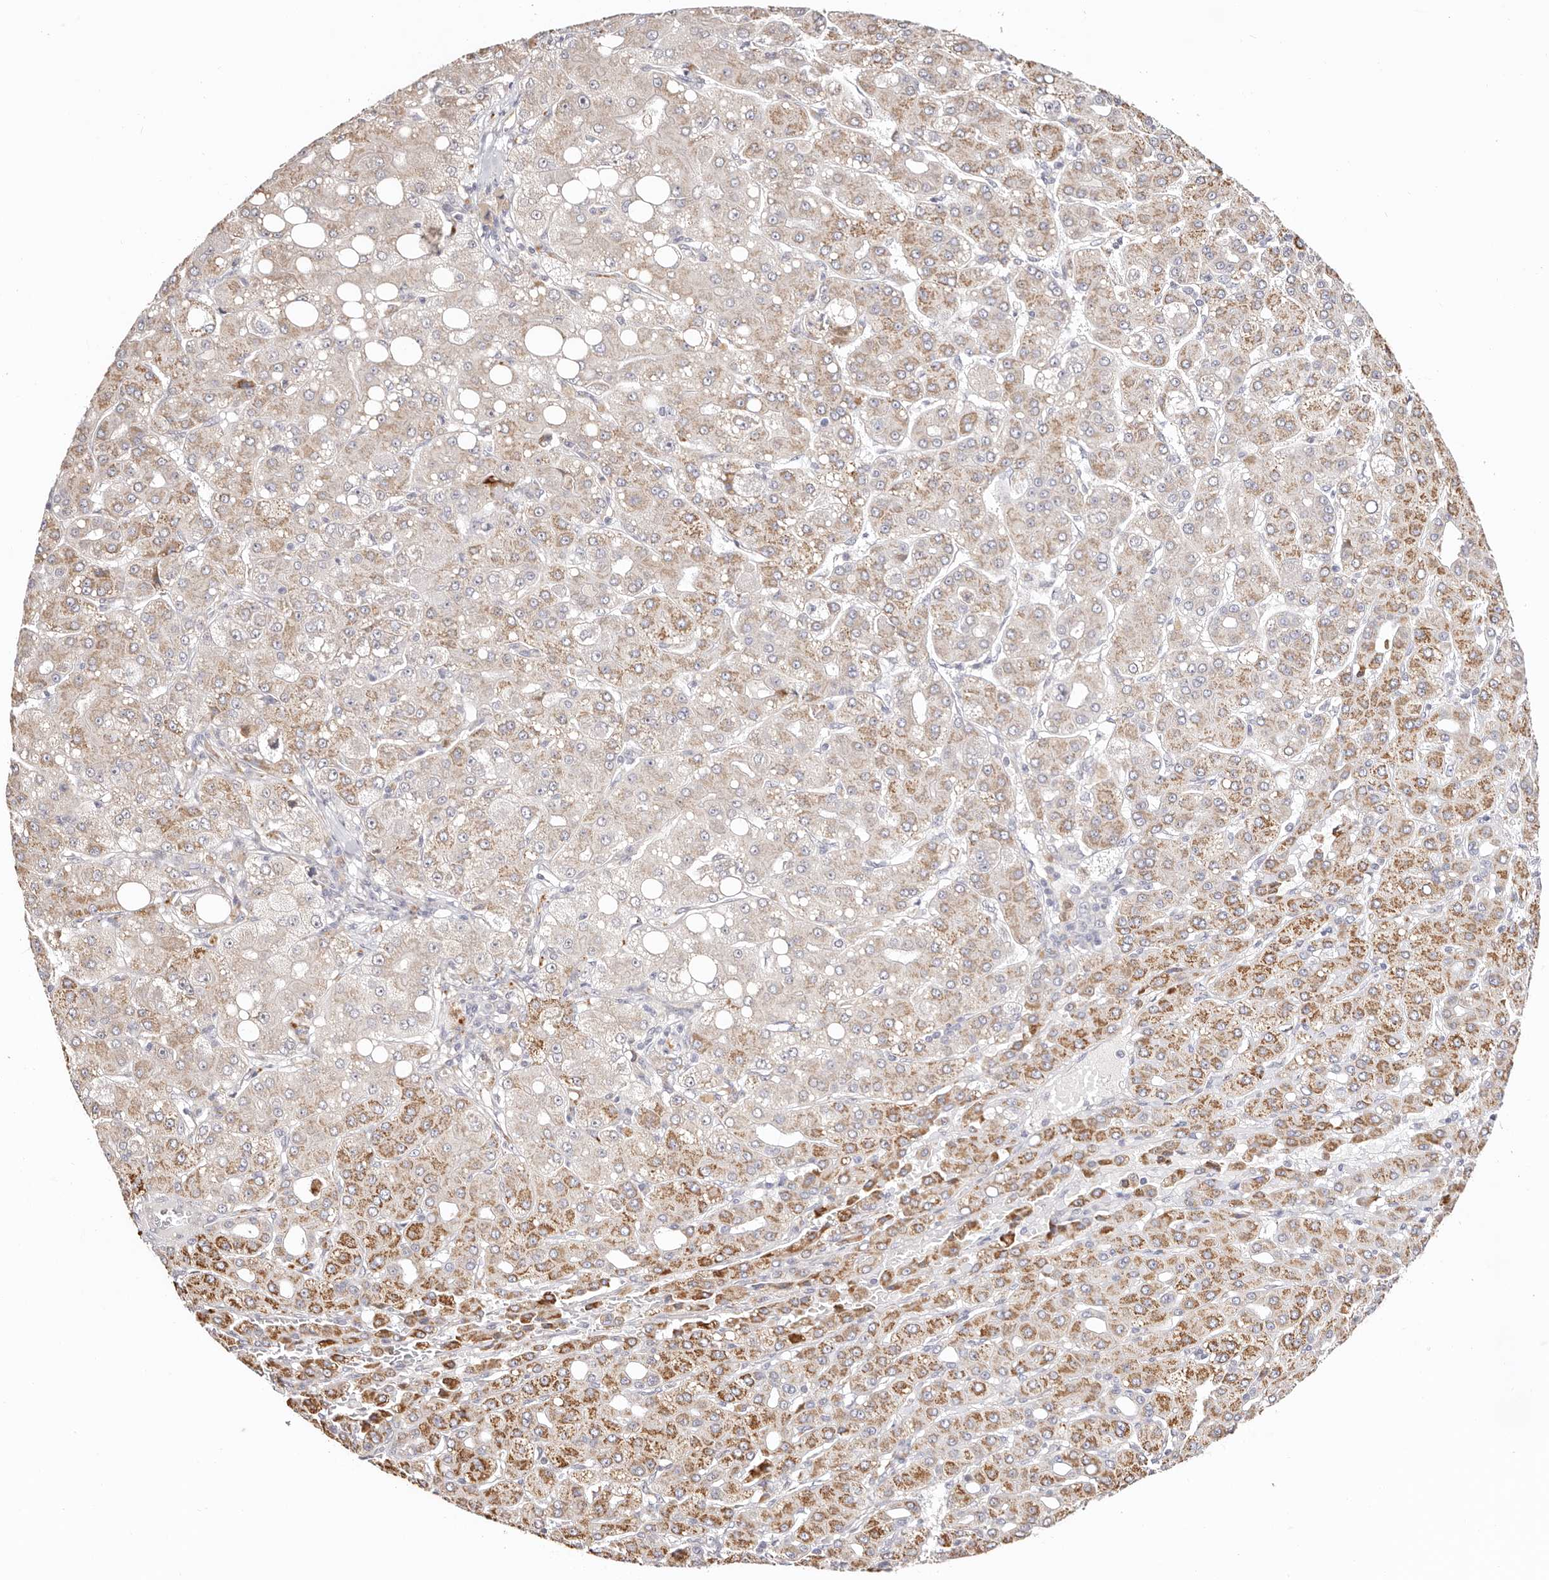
{"staining": {"intensity": "moderate", "quantity": ">75%", "location": "cytoplasmic/membranous"}, "tissue": "liver cancer", "cell_type": "Tumor cells", "image_type": "cancer", "snomed": [{"axis": "morphology", "description": "Carcinoma, Hepatocellular, NOS"}, {"axis": "topography", "description": "Liver"}], "caption": "Tumor cells reveal medium levels of moderate cytoplasmic/membranous expression in about >75% of cells in human liver cancer (hepatocellular carcinoma). Nuclei are stained in blue.", "gene": "BCL2L15", "patient": {"sex": "male", "age": 65}}